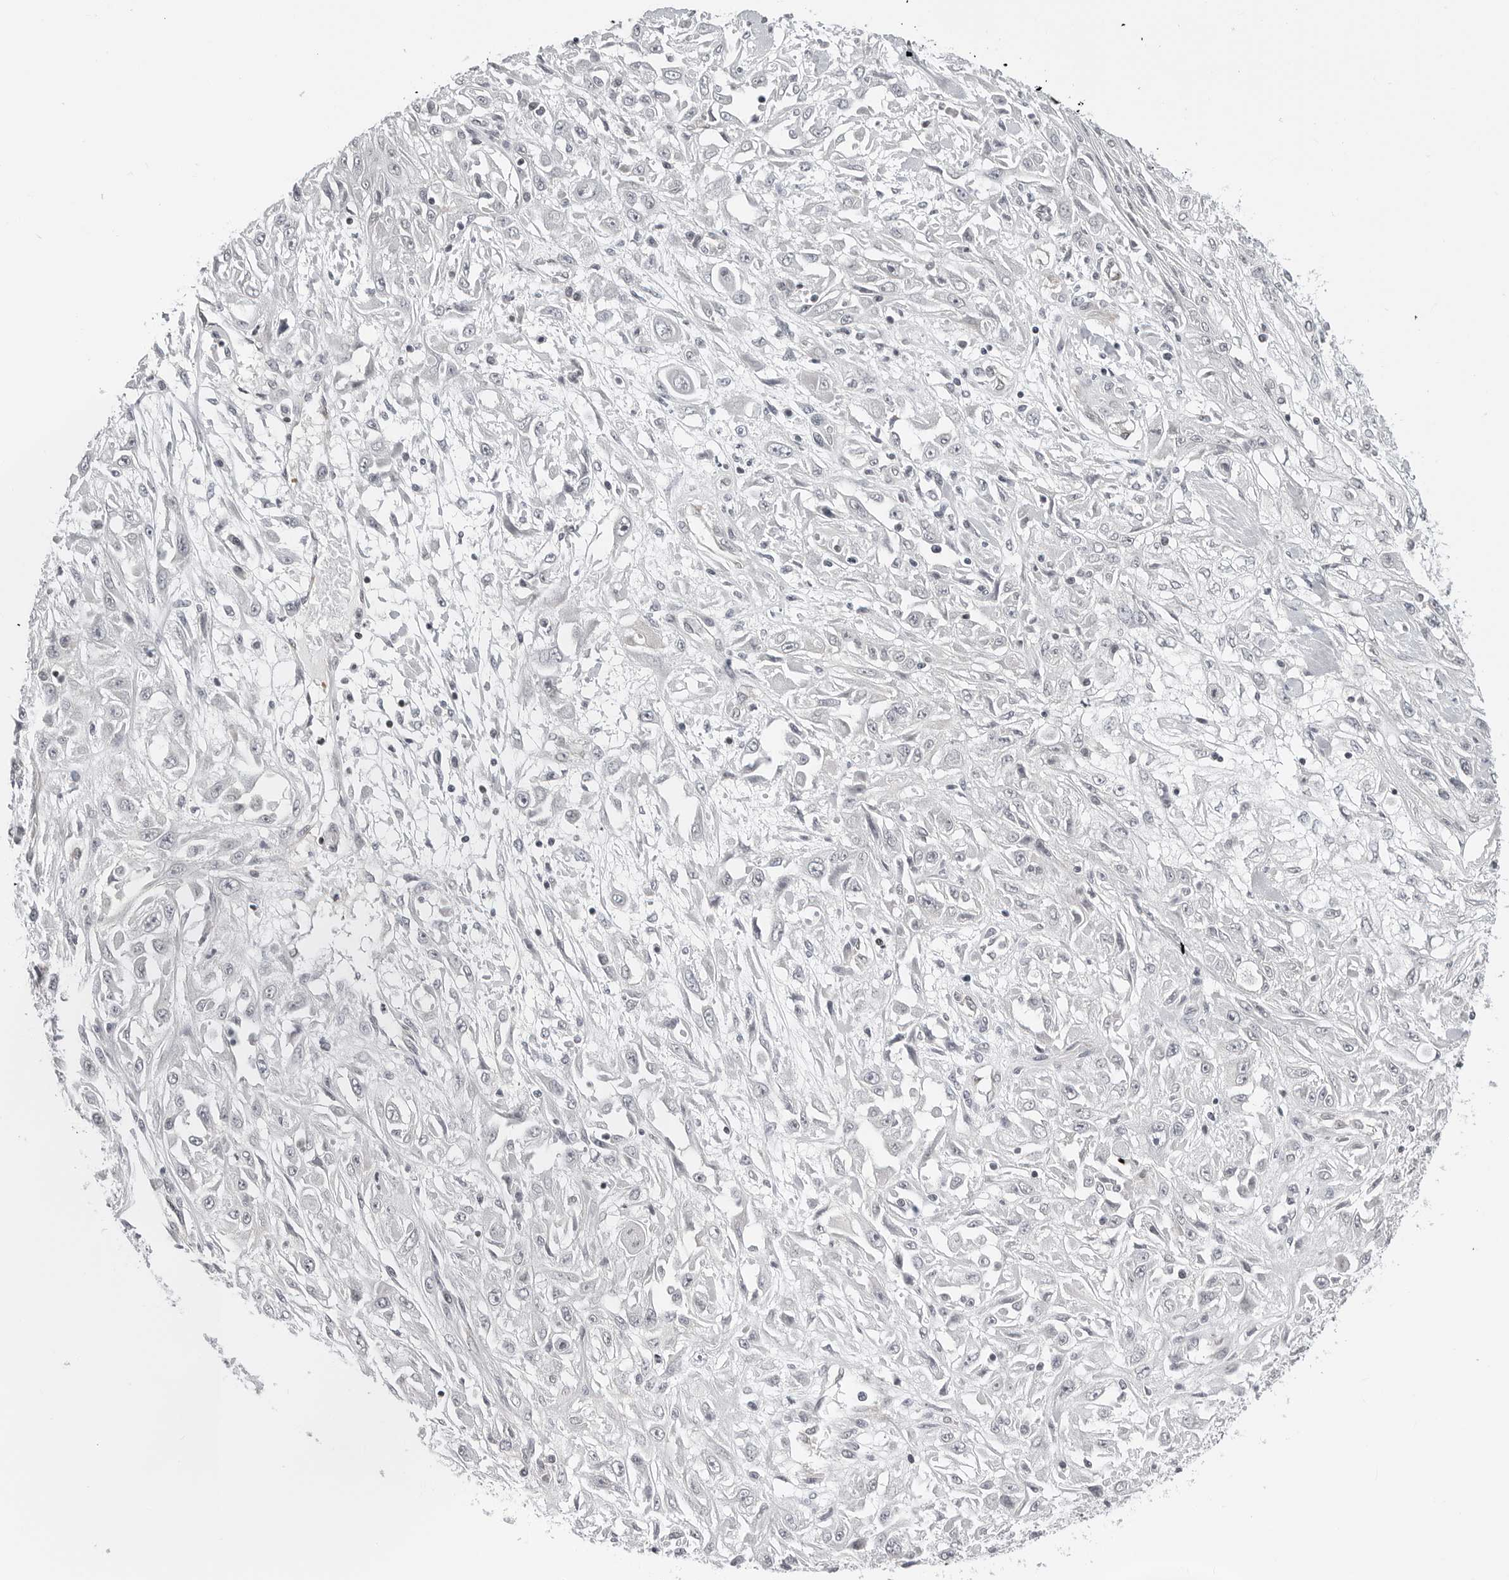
{"staining": {"intensity": "negative", "quantity": "none", "location": "none"}, "tissue": "skin cancer", "cell_type": "Tumor cells", "image_type": "cancer", "snomed": [{"axis": "morphology", "description": "Squamous cell carcinoma, NOS"}, {"axis": "morphology", "description": "Squamous cell carcinoma, metastatic, NOS"}, {"axis": "topography", "description": "Skin"}, {"axis": "topography", "description": "Lymph node"}], "caption": "Skin cancer (metastatic squamous cell carcinoma) stained for a protein using immunohistochemistry exhibits no expression tumor cells.", "gene": "C8orf33", "patient": {"sex": "male", "age": 75}}